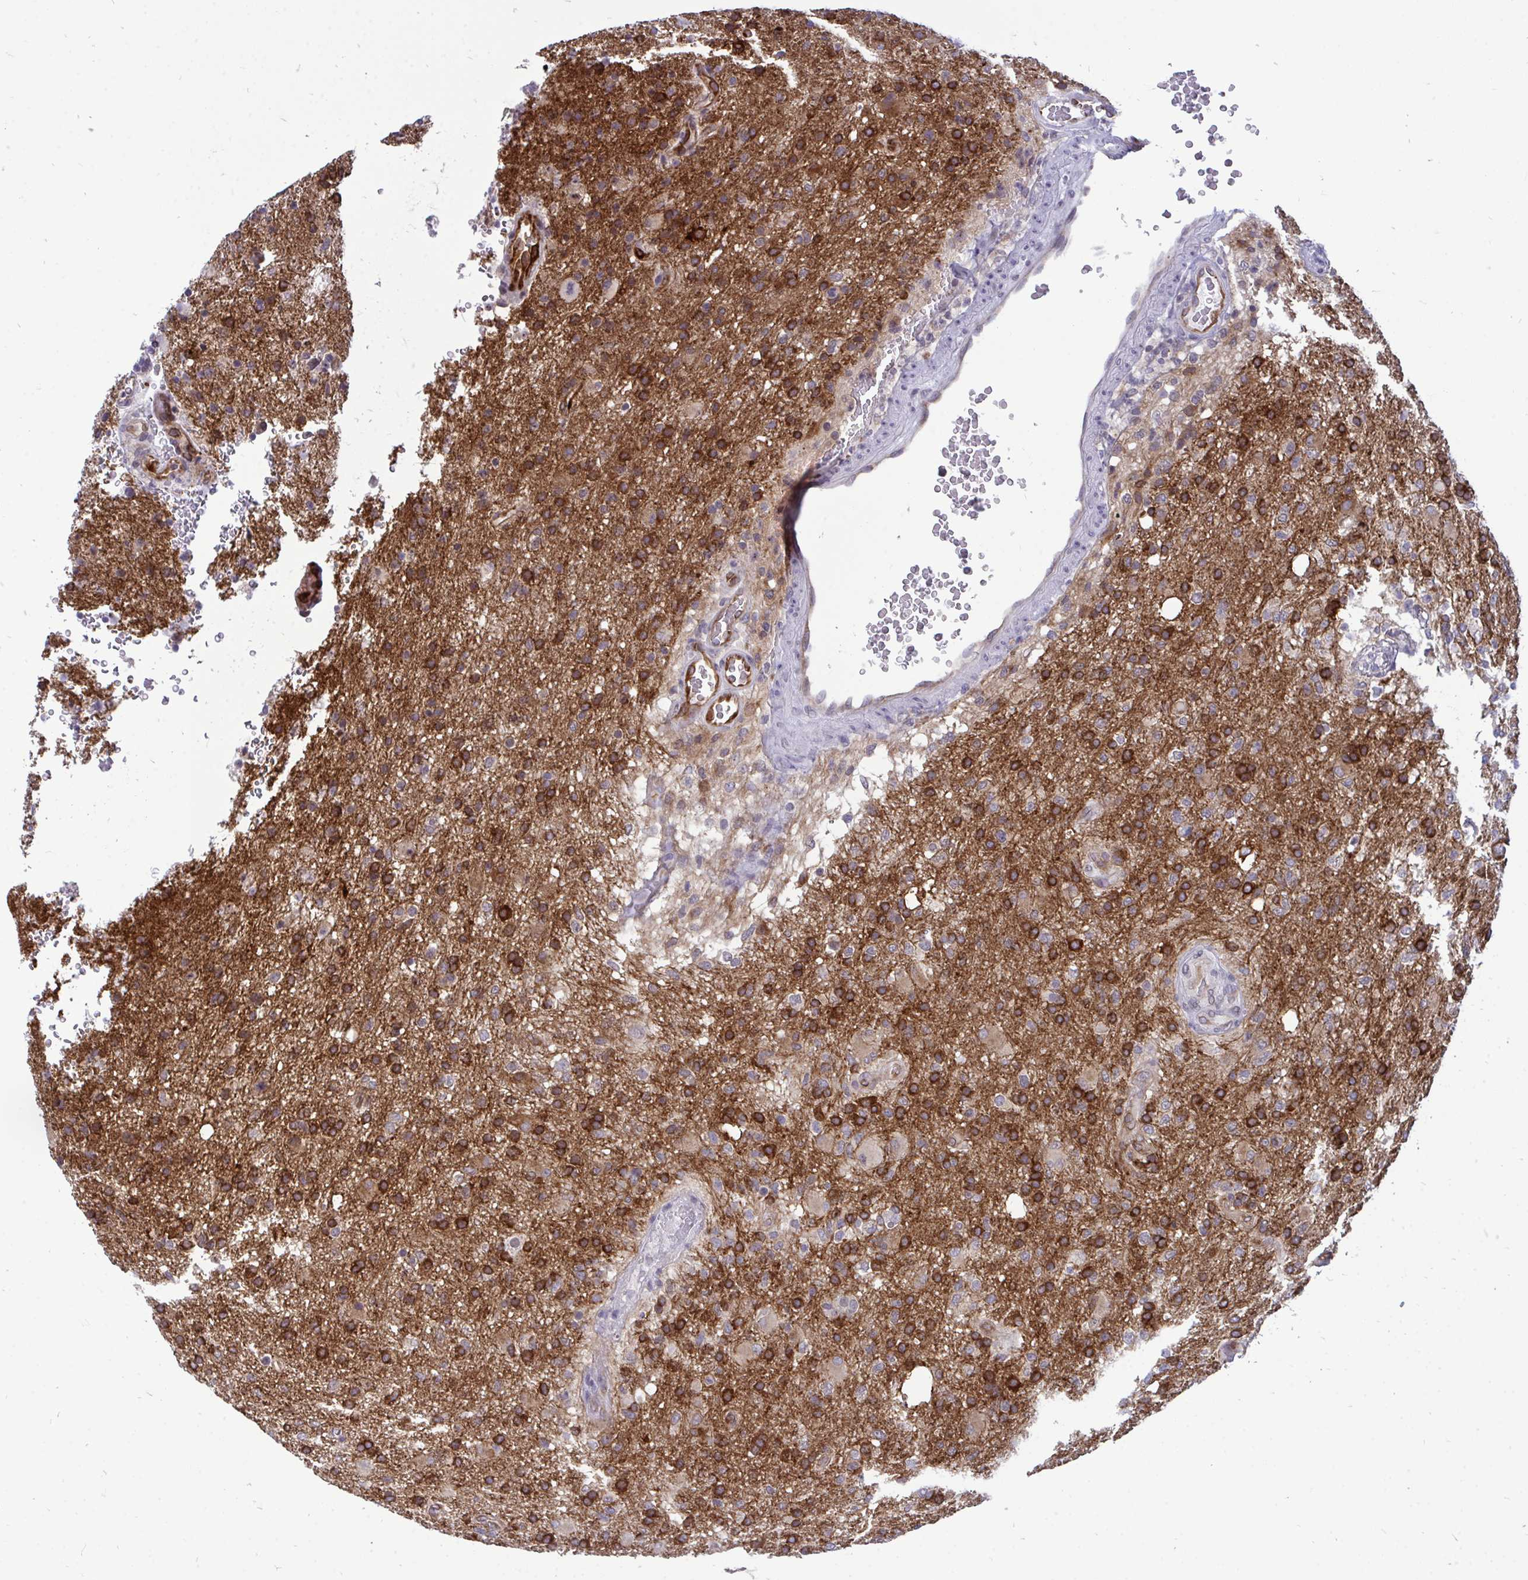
{"staining": {"intensity": "strong", "quantity": "25%-75%", "location": "cytoplasmic/membranous"}, "tissue": "glioma", "cell_type": "Tumor cells", "image_type": "cancer", "snomed": [{"axis": "morphology", "description": "Glioma, malignant, High grade"}, {"axis": "topography", "description": "Brain"}], "caption": "Glioma tissue demonstrates strong cytoplasmic/membranous staining in about 25%-75% of tumor cells", "gene": "ACSL5", "patient": {"sex": "female", "age": 74}}